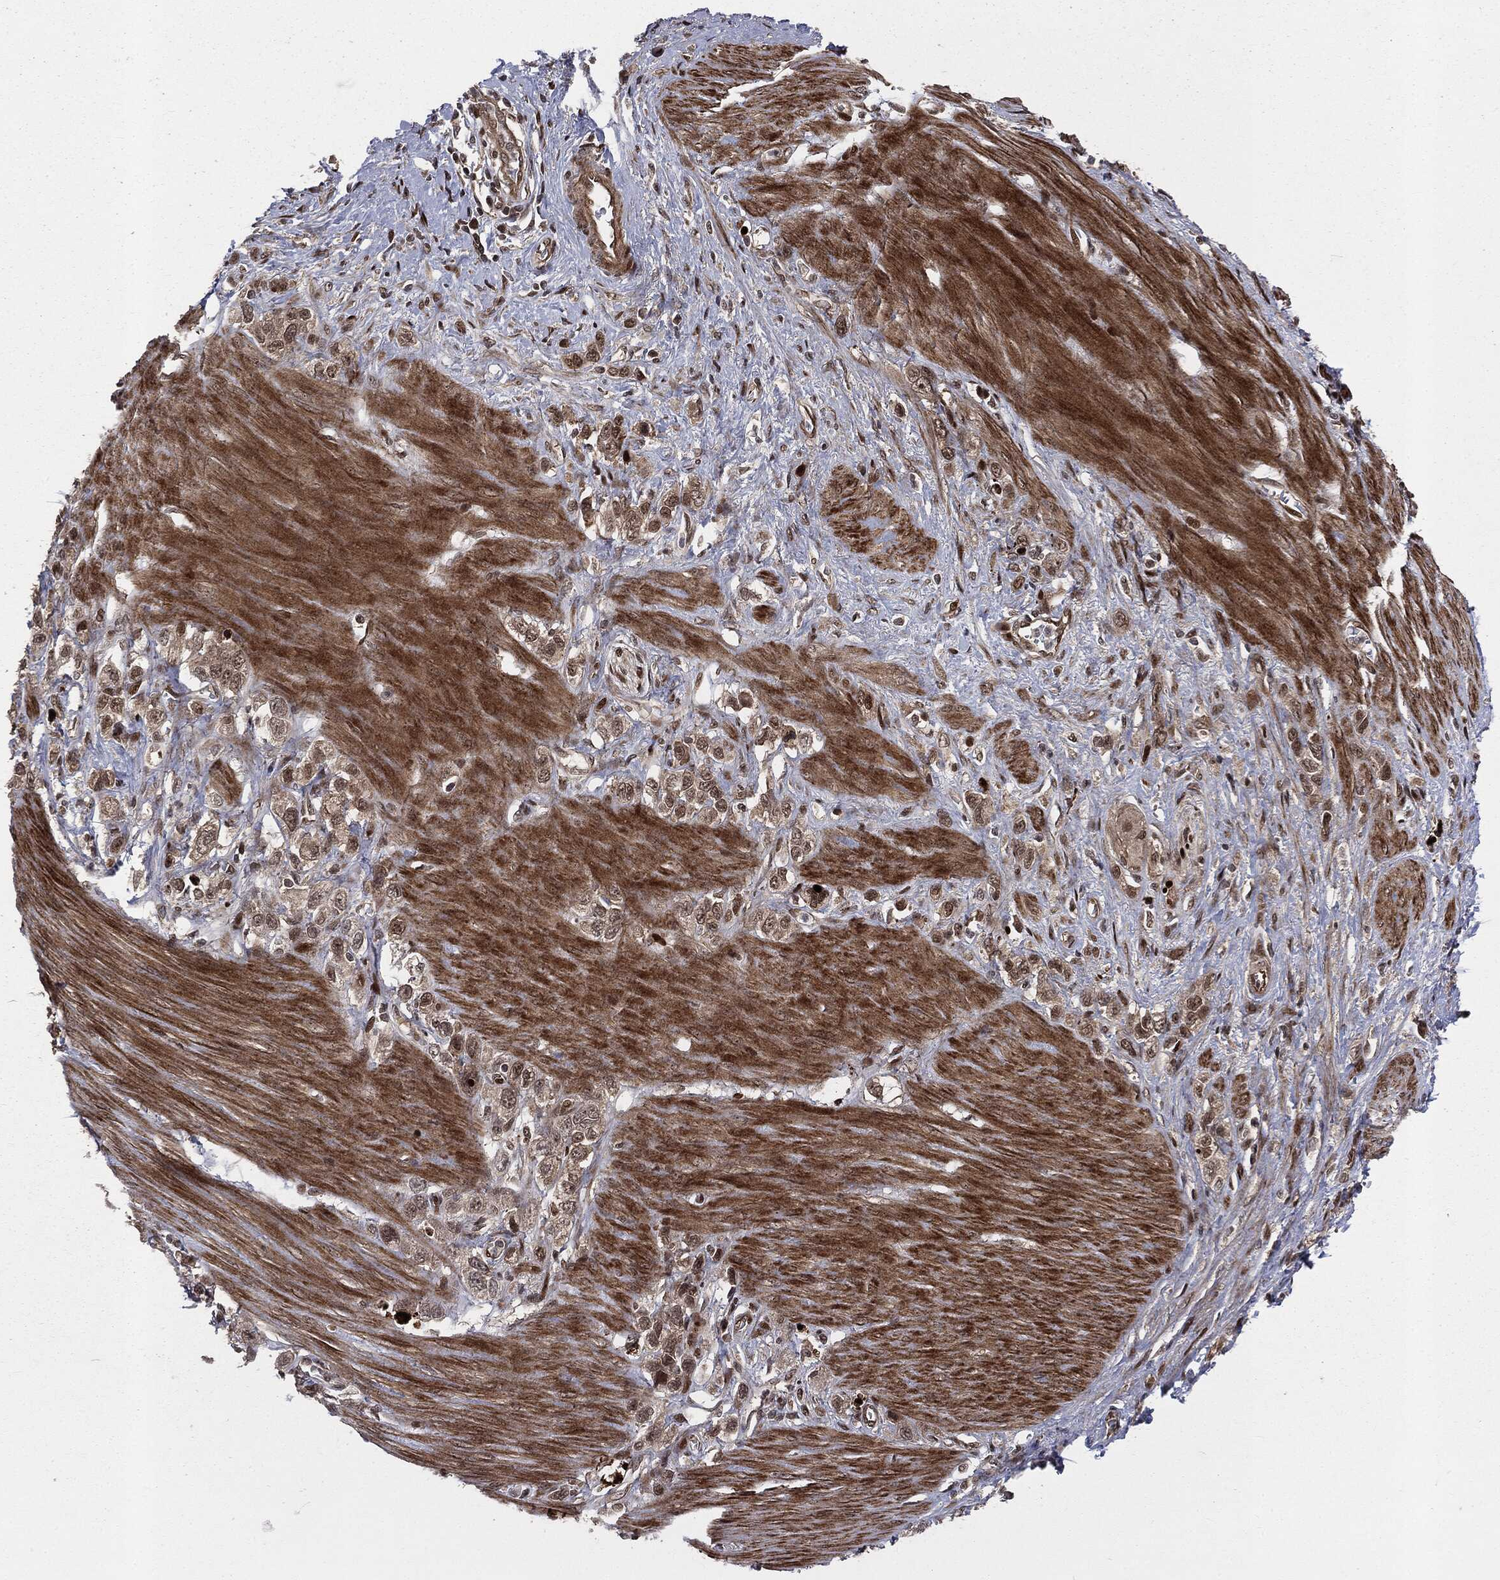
{"staining": {"intensity": "strong", "quantity": "<25%", "location": "nuclear"}, "tissue": "stomach cancer", "cell_type": "Tumor cells", "image_type": "cancer", "snomed": [{"axis": "morphology", "description": "Adenocarcinoma, NOS"}, {"axis": "topography", "description": "Stomach"}], "caption": "Strong nuclear staining for a protein is appreciated in approximately <25% of tumor cells of adenocarcinoma (stomach) using immunohistochemistry.", "gene": "SMAD4", "patient": {"sex": "female", "age": 65}}